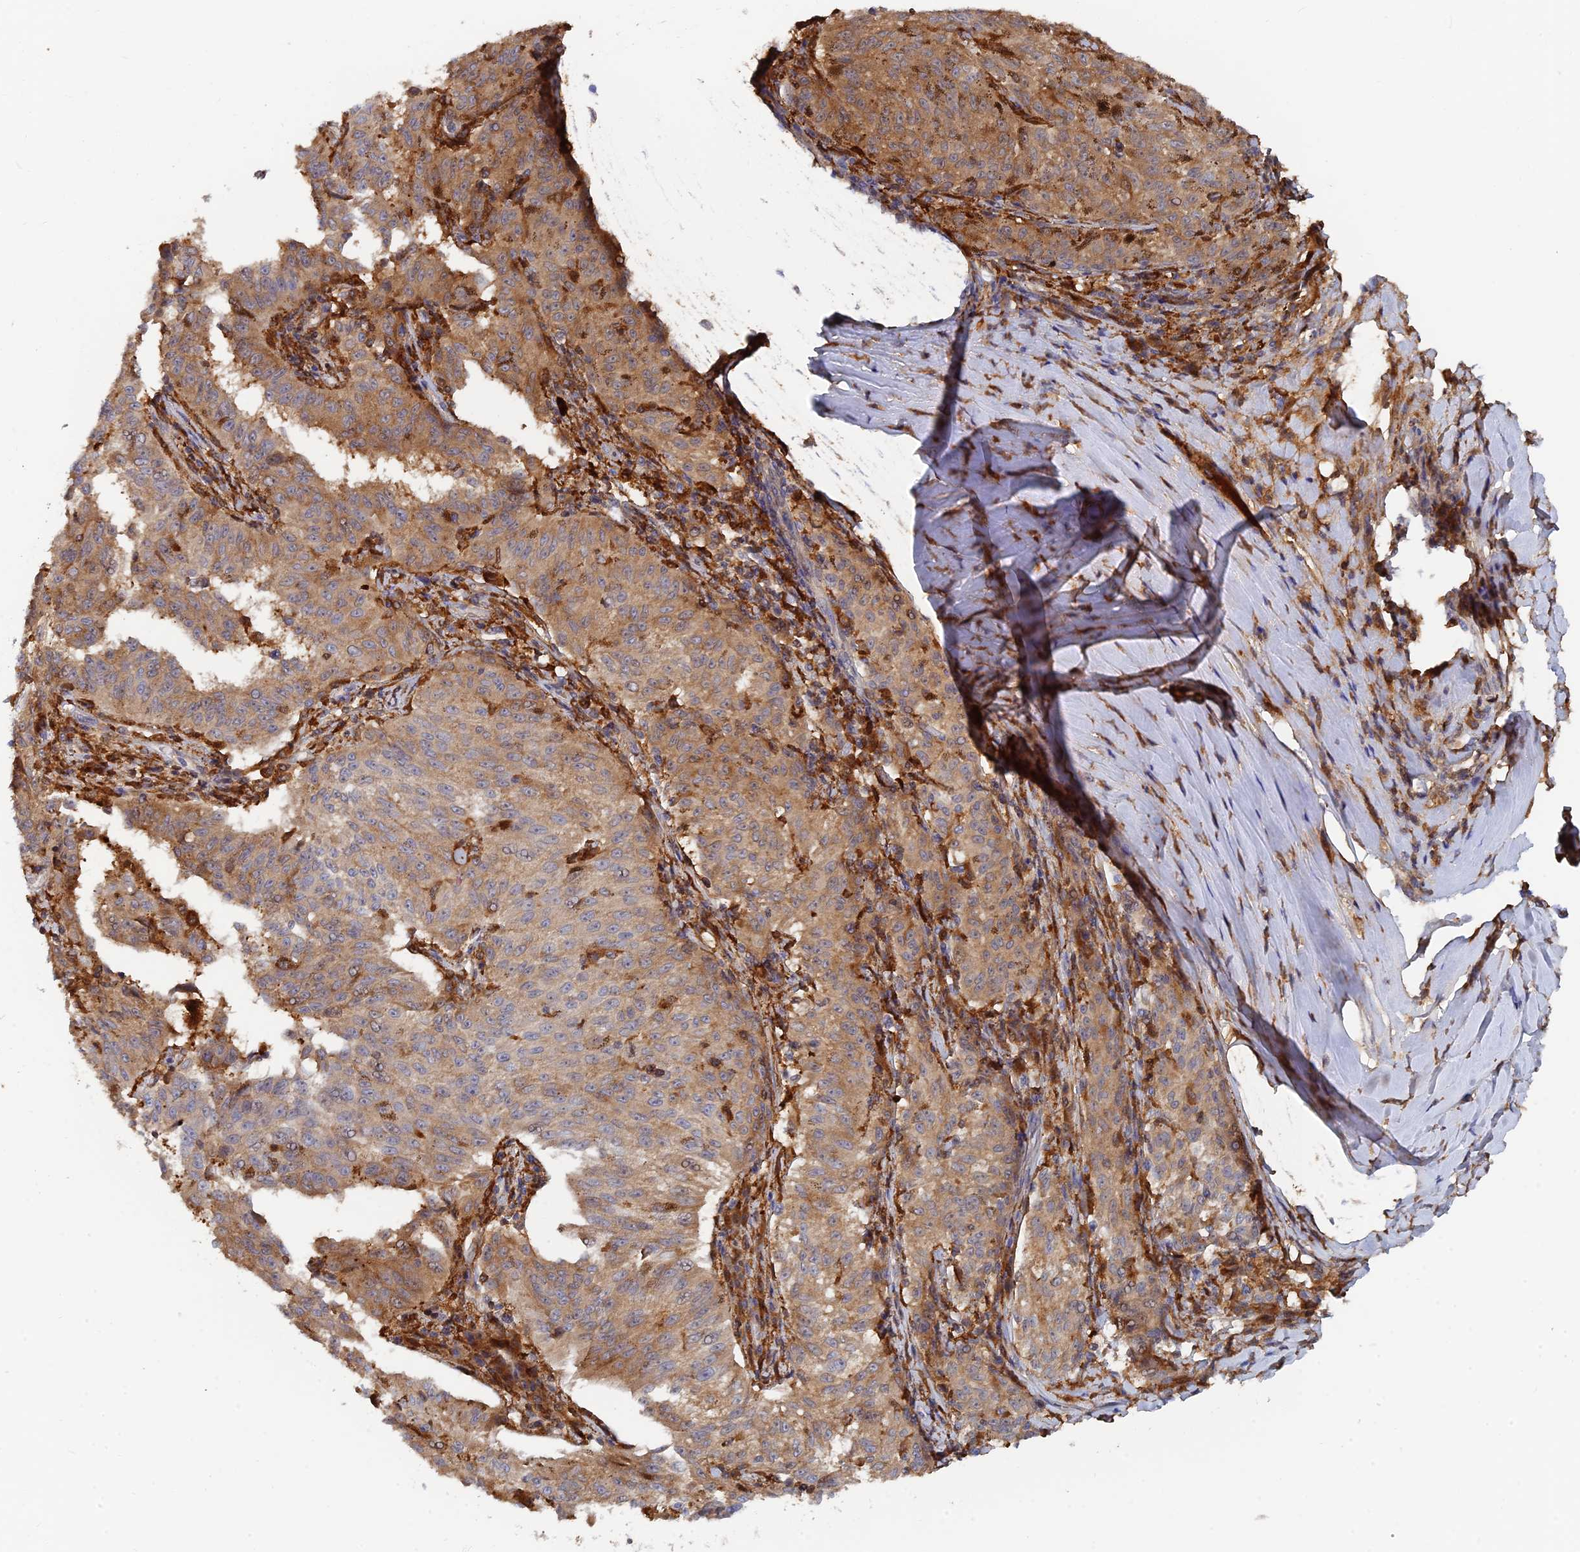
{"staining": {"intensity": "moderate", "quantity": ">75%", "location": "cytoplasmic/membranous"}, "tissue": "melanoma", "cell_type": "Tumor cells", "image_type": "cancer", "snomed": [{"axis": "morphology", "description": "Malignant melanoma, NOS"}, {"axis": "topography", "description": "Skin"}], "caption": "Protein staining of melanoma tissue demonstrates moderate cytoplasmic/membranous expression in approximately >75% of tumor cells.", "gene": "SPATA5L1", "patient": {"sex": "female", "age": 72}}